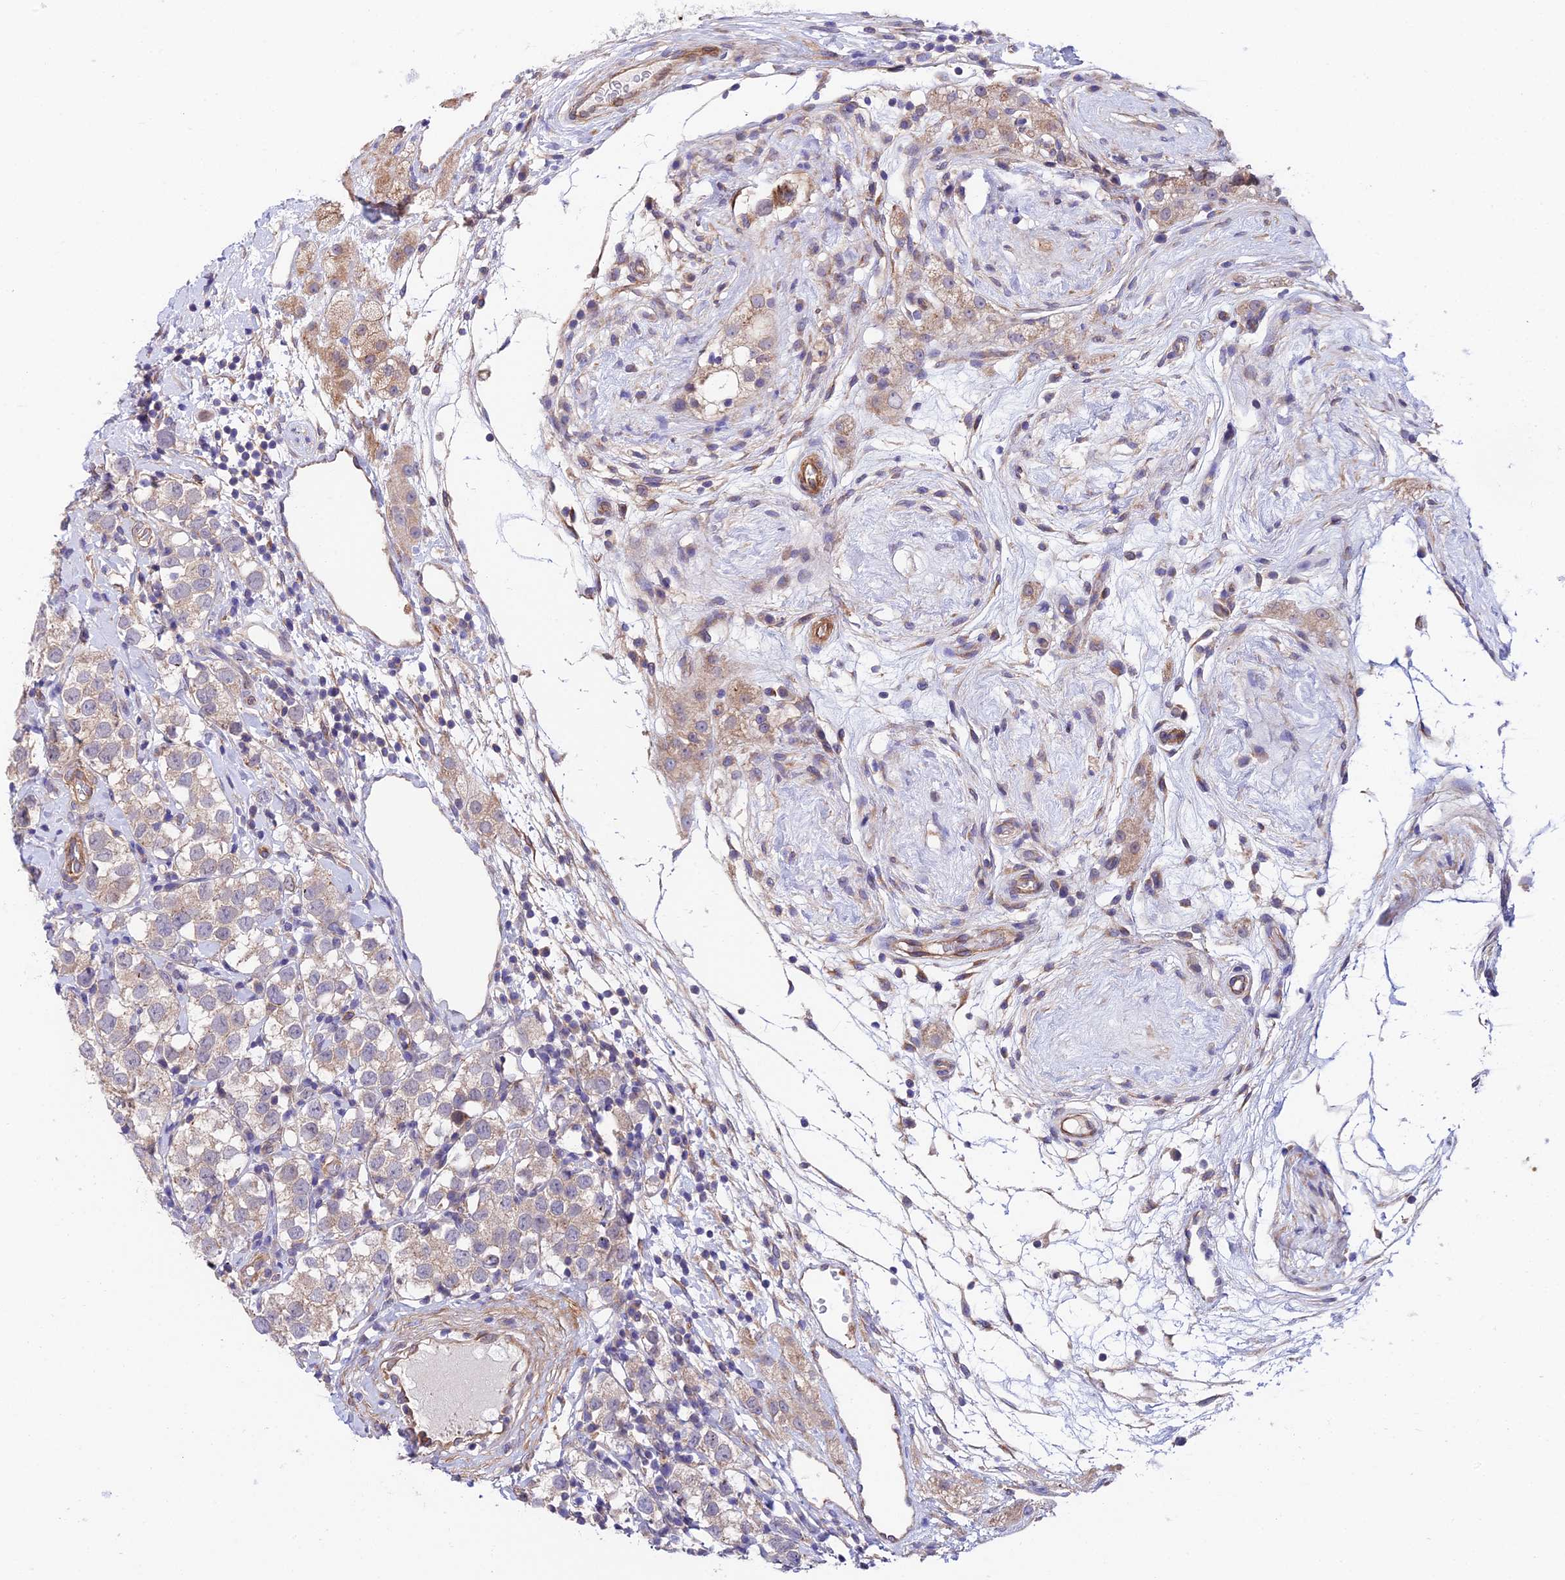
{"staining": {"intensity": "weak", "quantity": "25%-75%", "location": "cytoplasmic/membranous"}, "tissue": "testis cancer", "cell_type": "Tumor cells", "image_type": "cancer", "snomed": [{"axis": "morphology", "description": "Seminoma, NOS"}, {"axis": "topography", "description": "Testis"}], "caption": "Tumor cells exhibit weak cytoplasmic/membranous staining in about 25%-75% of cells in seminoma (testis). (DAB (3,3'-diaminobenzidine) = brown stain, brightfield microscopy at high magnification).", "gene": "QRFP", "patient": {"sex": "male", "age": 34}}